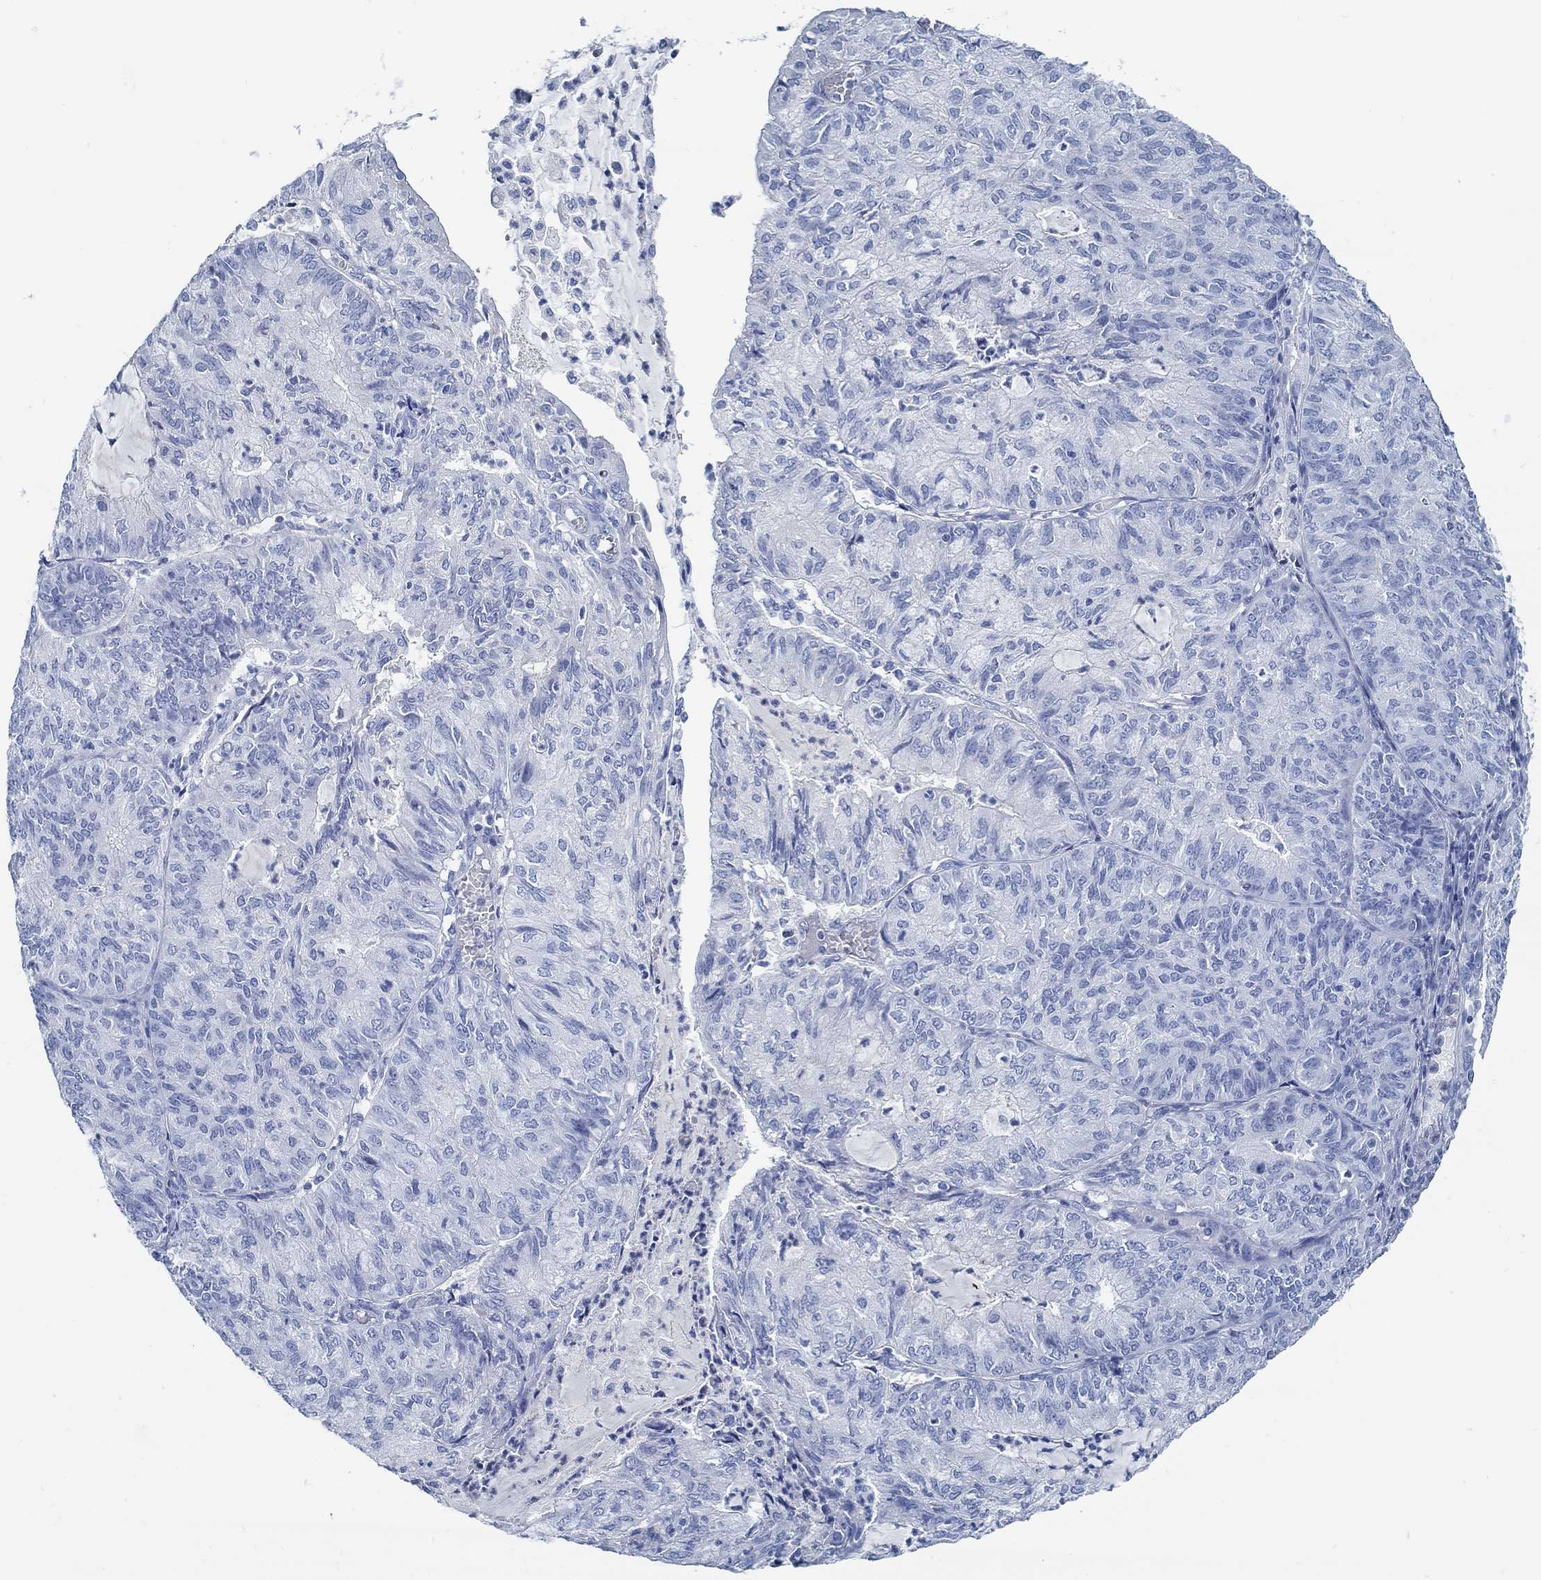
{"staining": {"intensity": "negative", "quantity": "none", "location": "none"}, "tissue": "endometrial cancer", "cell_type": "Tumor cells", "image_type": "cancer", "snomed": [{"axis": "morphology", "description": "Adenocarcinoma, NOS"}, {"axis": "topography", "description": "Endometrium"}], "caption": "This is an IHC image of human endometrial cancer (adenocarcinoma). There is no staining in tumor cells.", "gene": "SLC45A1", "patient": {"sex": "female", "age": 82}}